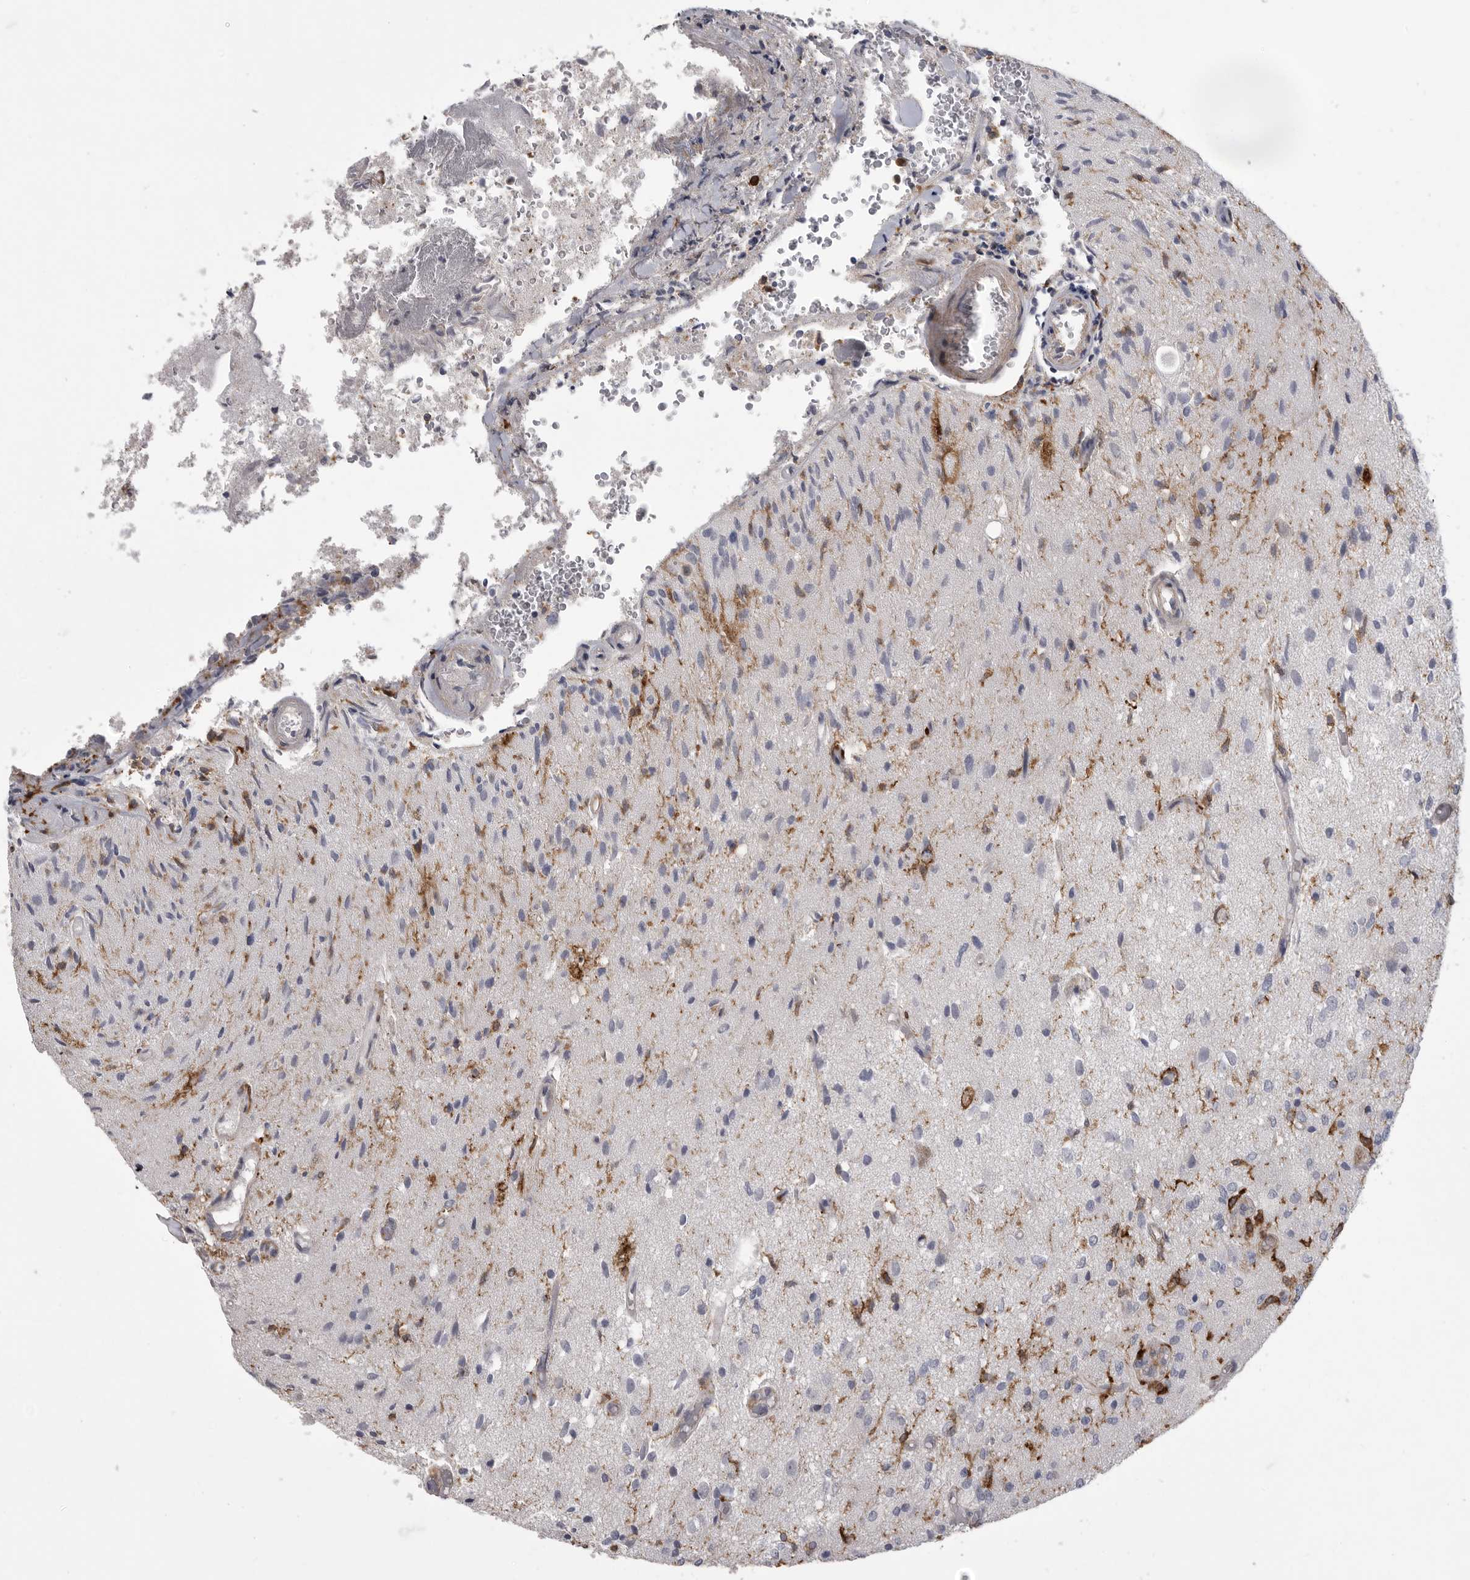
{"staining": {"intensity": "negative", "quantity": "none", "location": "none"}, "tissue": "glioma", "cell_type": "Tumor cells", "image_type": "cancer", "snomed": [{"axis": "morphology", "description": "Normal tissue, NOS"}, {"axis": "morphology", "description": "Glioma, malignant, High grade"}, {"axis": "topography", "description": "Cerebral cortex"}], "caption": "Tumor cells are negative for brown protein staining in glioma.", "gene": "SIGLEC10", "patient": {"sex": "male", "age": 77}}